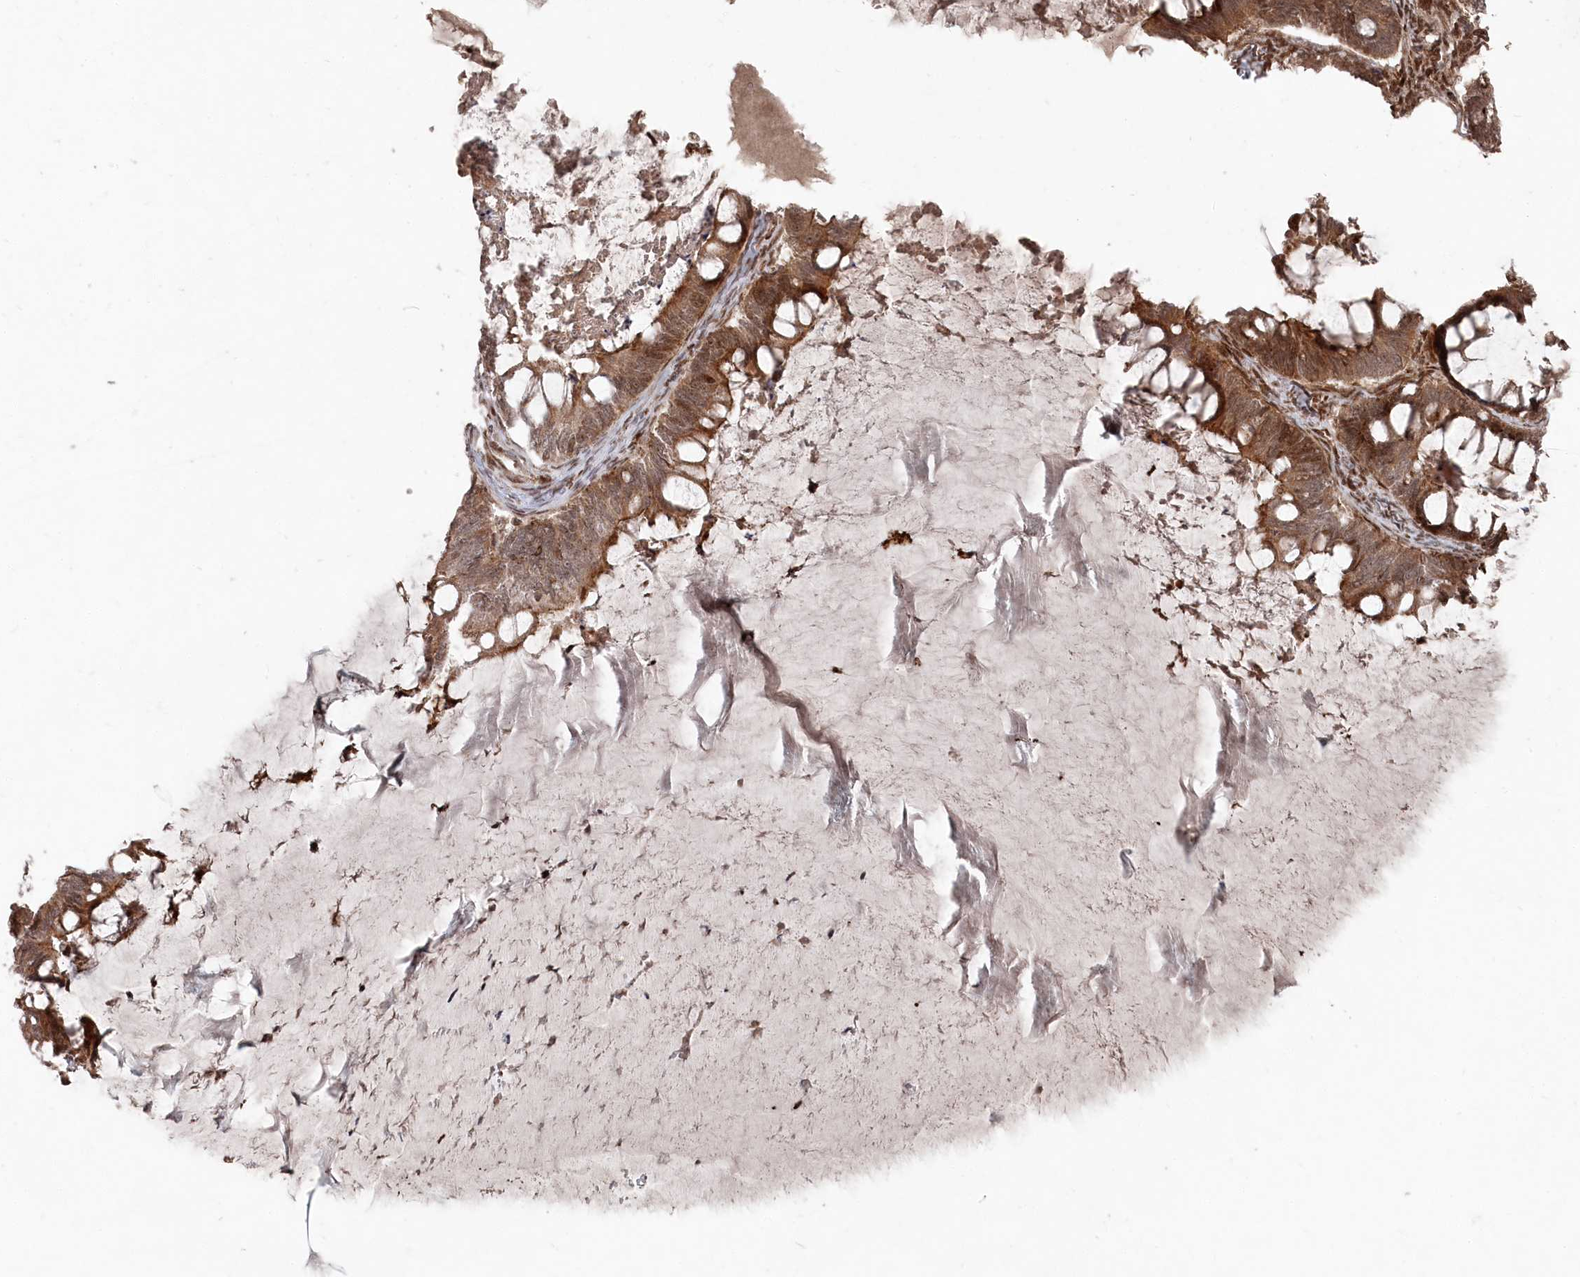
{"staining": {"intensity": "moderate", "quantity": ">75%", "location": "cytoplasmic/membranous,nuclear"}, "tissue": "ovarian cancer", "cell_type": "Tumor cells", "image_type": "cancer", "snomed": [{"axis": "morphology", "description": "Cystadenocarcinoma, mucinous, NOS"}, {"axis": "topography", "description": "Ovary"}], "caption": "Protein expression analysis of human mucinous cystadenocarcinoma (ovarian) reveals moderate cytoplasmic/membranous and nuclear staining in about >75% of tumor cells. (Stains: DAB (3,3'-diaminobenzidine) in brown, nuclei in blue, Microscopy: brightfield microscopy at high magnification).", "gene": "POLR3A", "patient": {"sex": "female", "age": 61}}